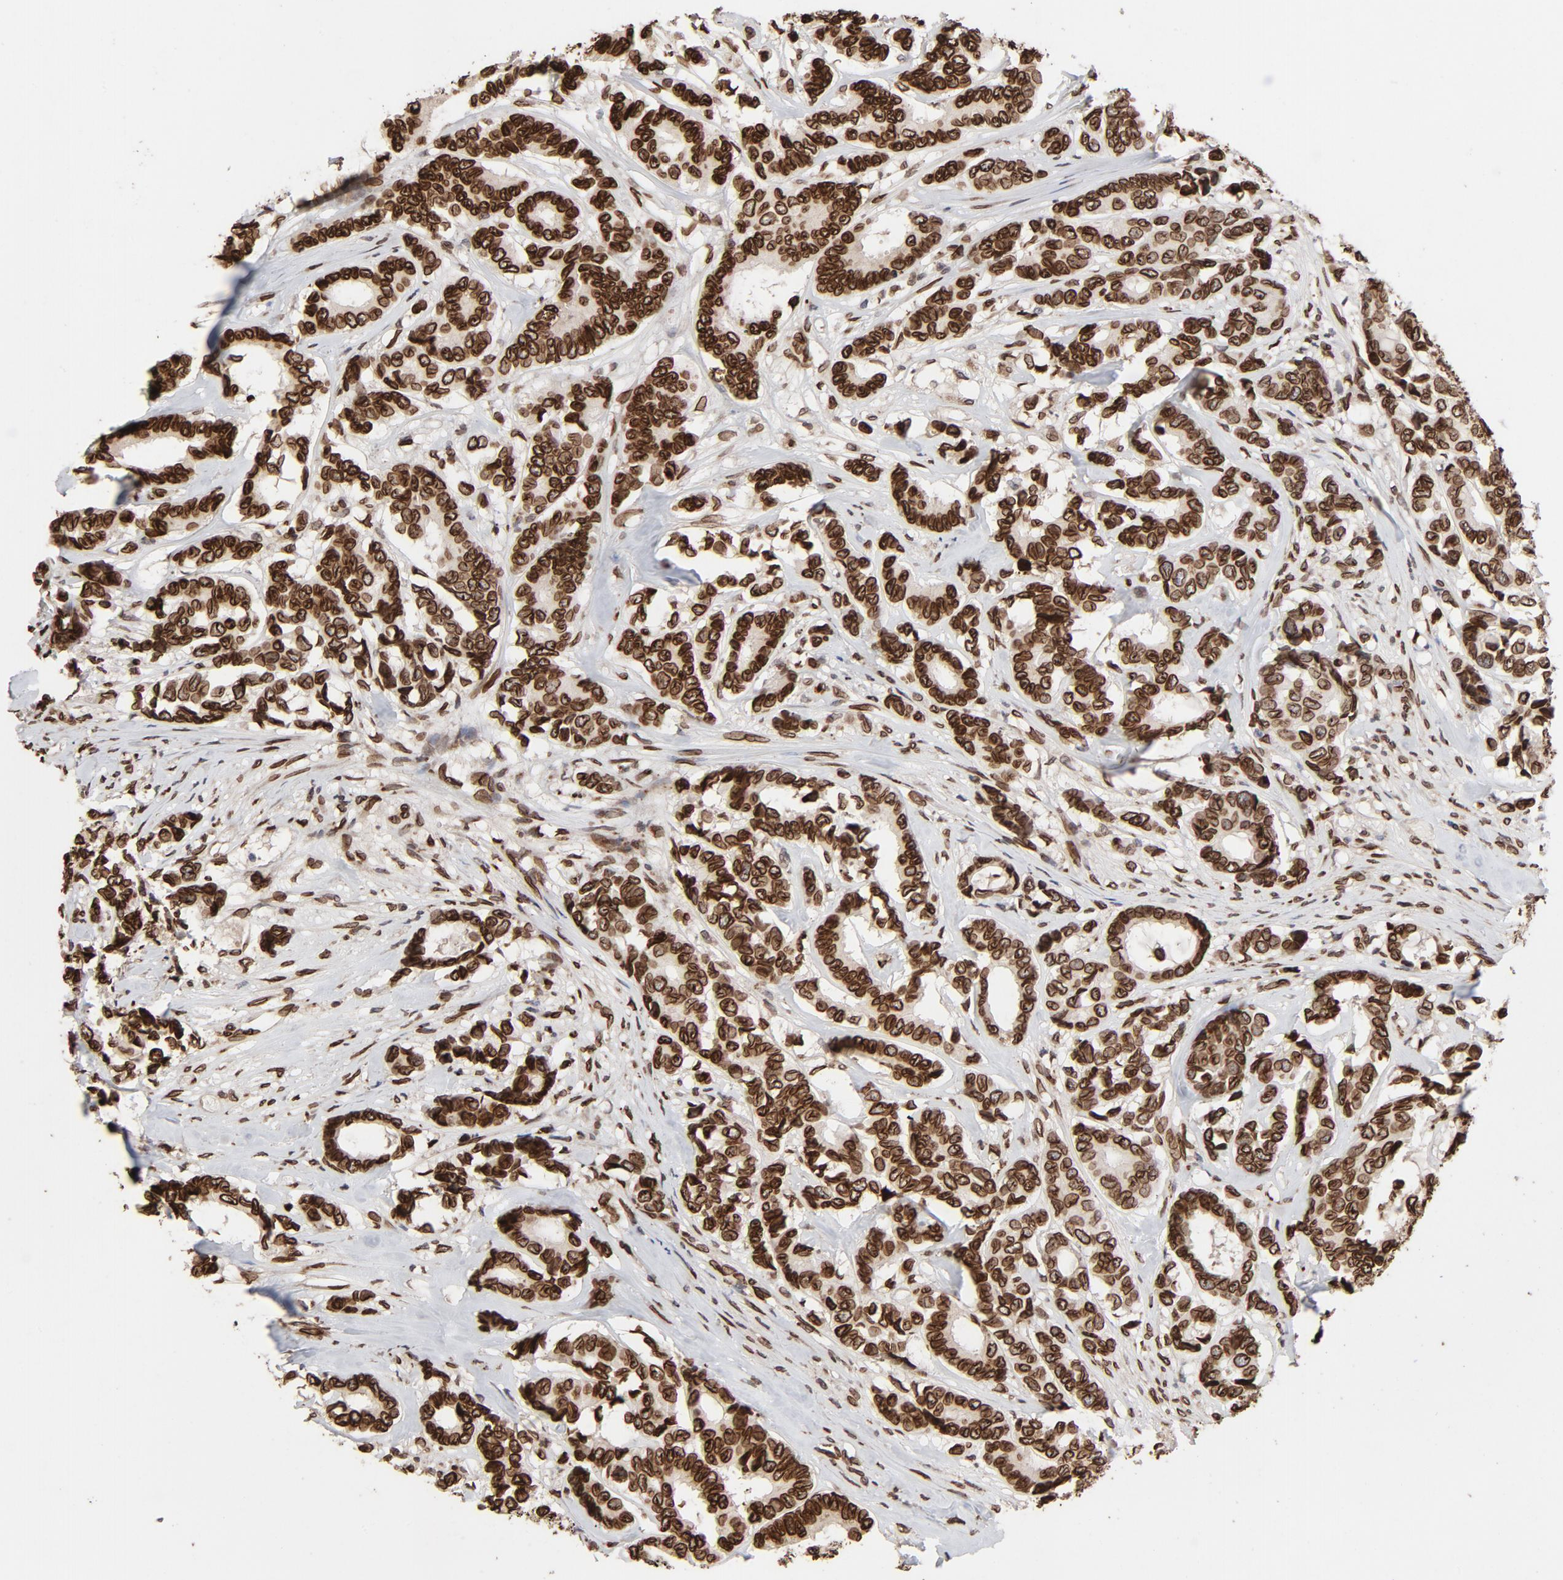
{"staining": {"intensity": "strong", "quantity": ">75%", "location": "cytoplasmic/membranous,nuclear"}, "tissue": "breast cancer", "cell_type": "Tumor cells", "image_type": "cancer", "snomed": [{"axis": "morphology", "description": "Duct carcinoma"}, {"axis": "topography", "description": "Breast"}], "caption": "DAB (3,3'-diaminobenzidine) immunohistochemical staining of intraductal carcinoma (breast) demonstrates strong cytoplasmic/membranous and nuclear protein expression in about >75% of tumor cells.", "gene": "LMNA", "patient": {"sex": "female", "age": 87}}